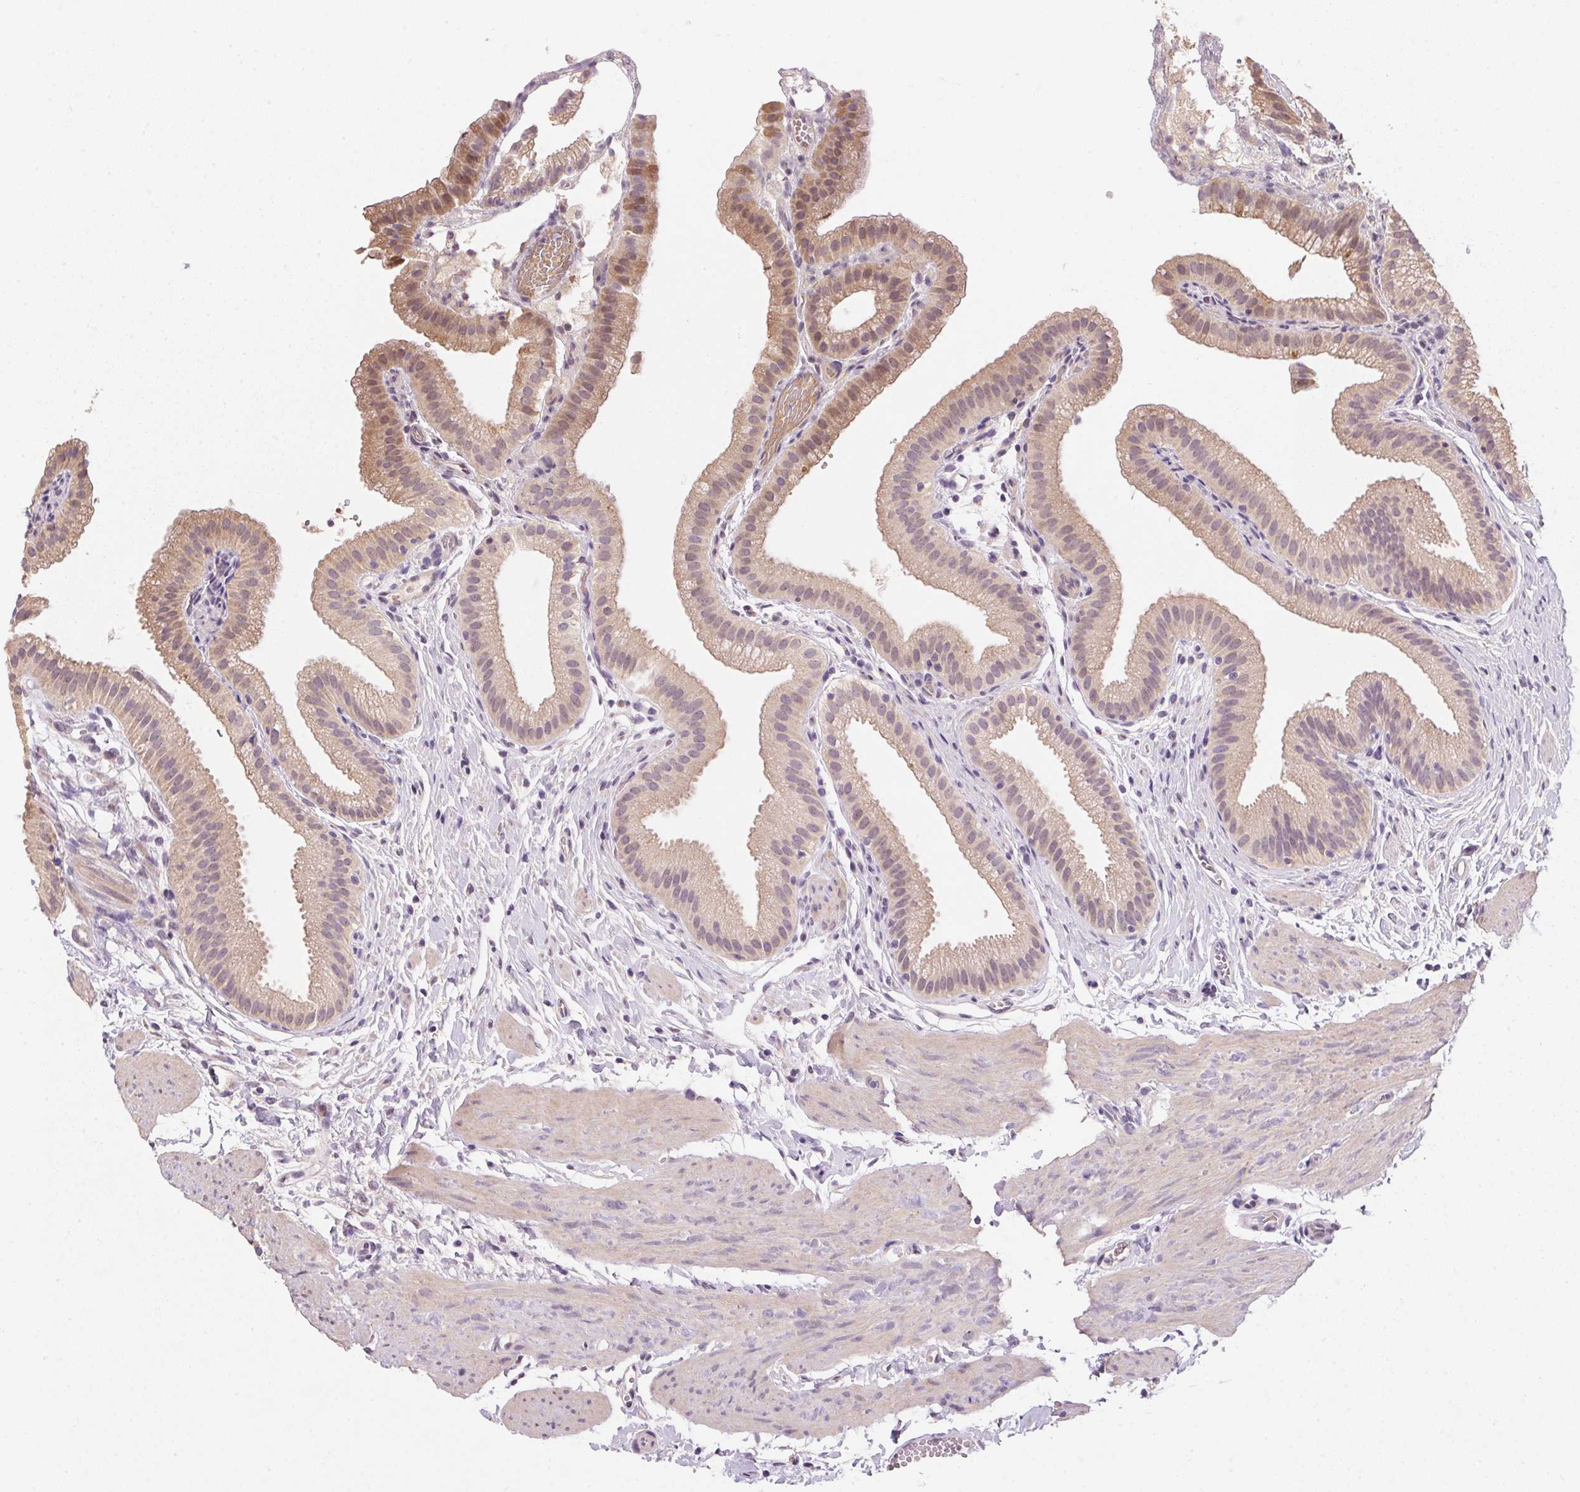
{"staining": {"intensity": "moderate", "quantity": "<25%", "location": "cytoplasmic/membranous"}, "tissue": "gallbladder", "cell_type": "Glandular cells", "image_type": "normal", "snomed": [{"axis": "morphology", "description": "Normal tissue, NOS"}, {"axis": "topography", "description": "Gallbladder"}], "caption": "Protein expression analysis of benign gallbladder displays moderate cytoplasmic/membranous positivity in about <25% of glandular cells. (IHC, brightfield microscopy, high magnification).", "gene": "ALDH8A1", "patient": {"sex": "female", "age": 63}}